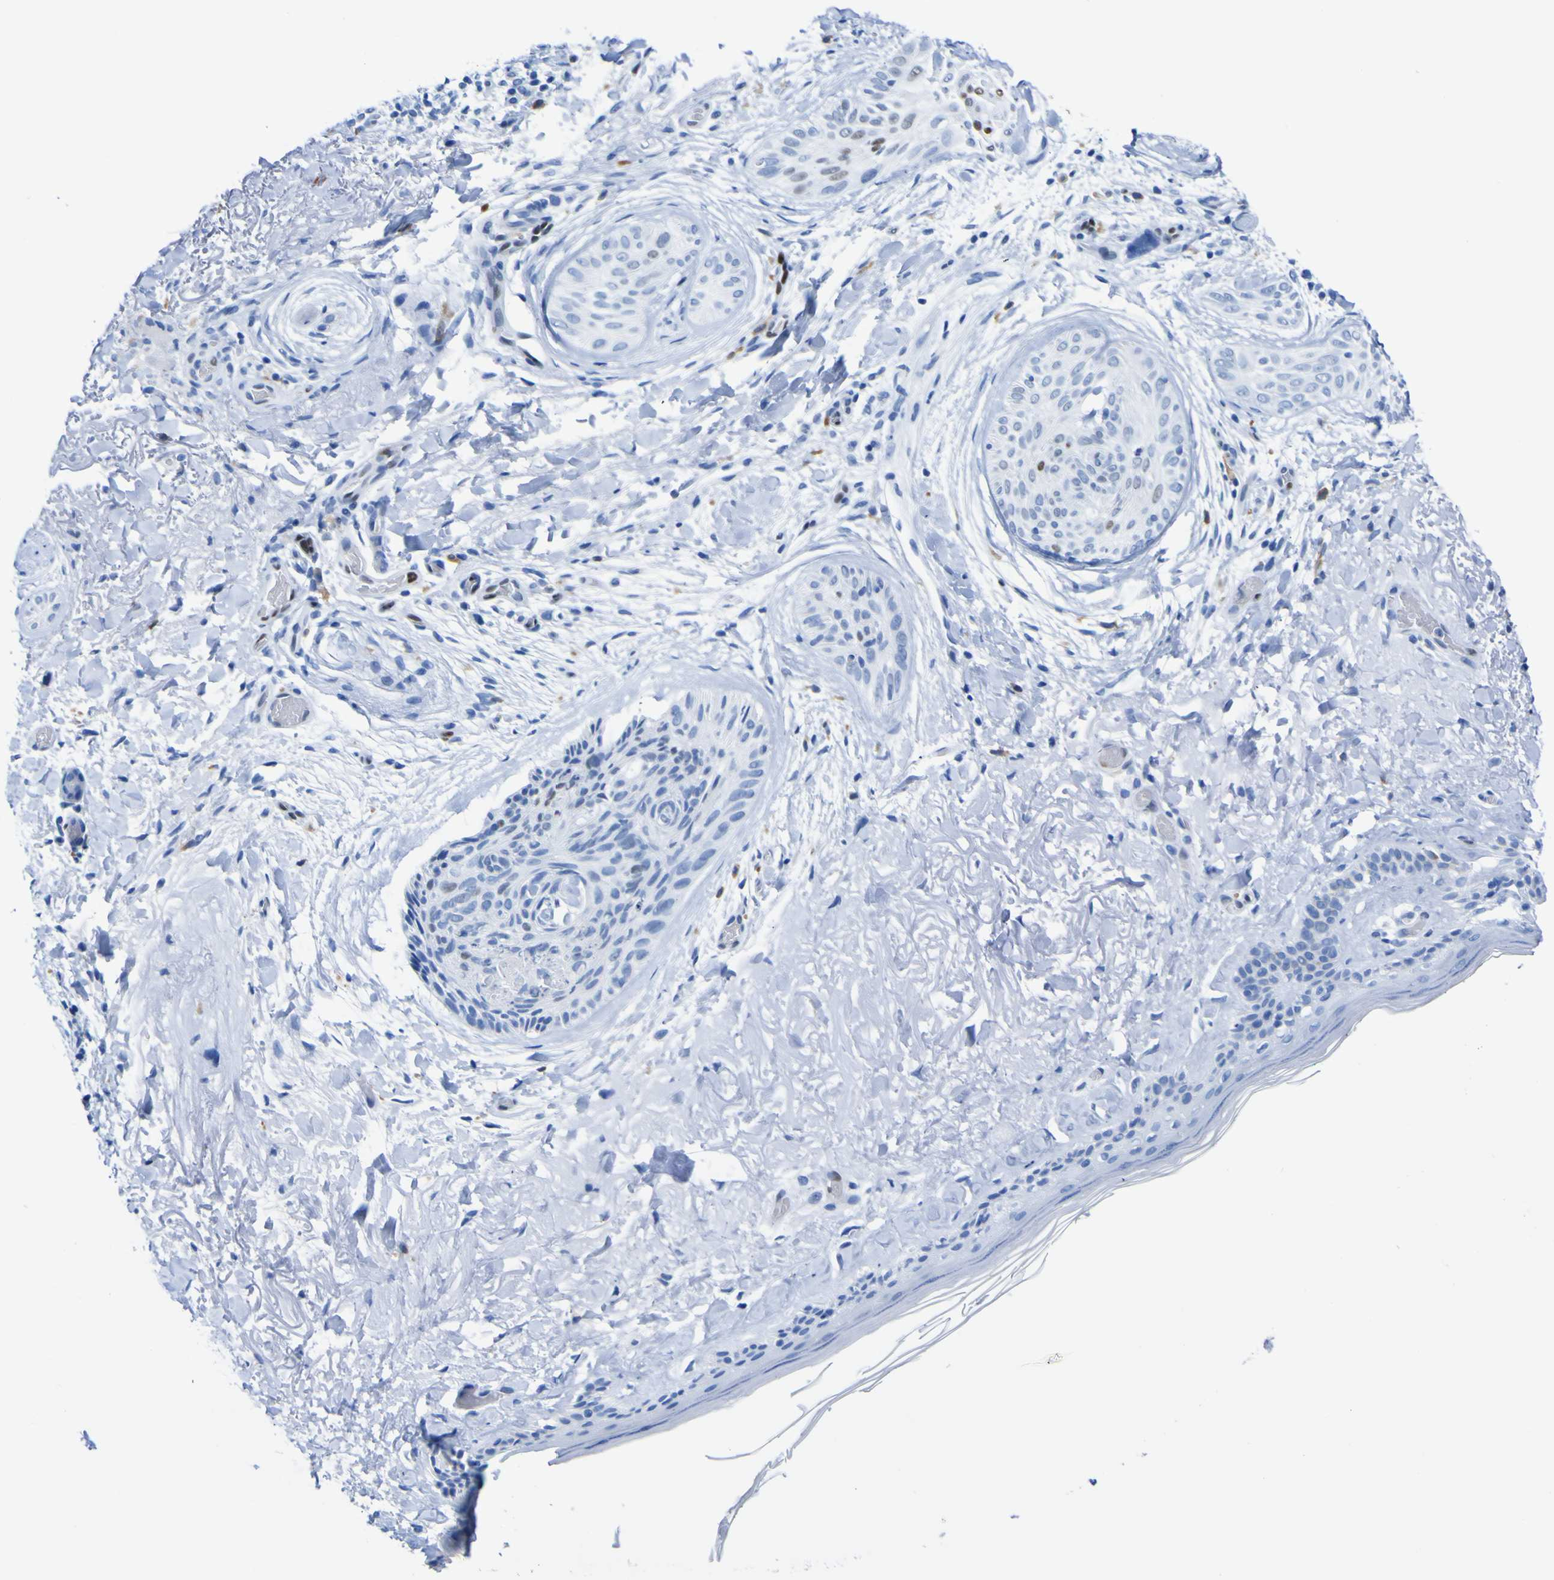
{"staining": {"intensity": "negative", "quantity": "none", "location": "none"}, "tissue": "skin cancer", "cell_type": "Tumor cells", "image_type": "cancer", "snomed": [{"axis": "morphology", "description": "Normal tissue, NOS"}, {"axis": "morphology", "description": "Basal cell carcinoma"}, {"axis": "topography", "description": "Skin"}], "caption": "A micrograph of skin cancer (basal cell carcinoma) stained for a protein displays no brown staining in tumor cells. (DAB immunohistochemistry, high magnification).", "gene": "DACH1", "patient": {"sex": "female", "age": 71}}